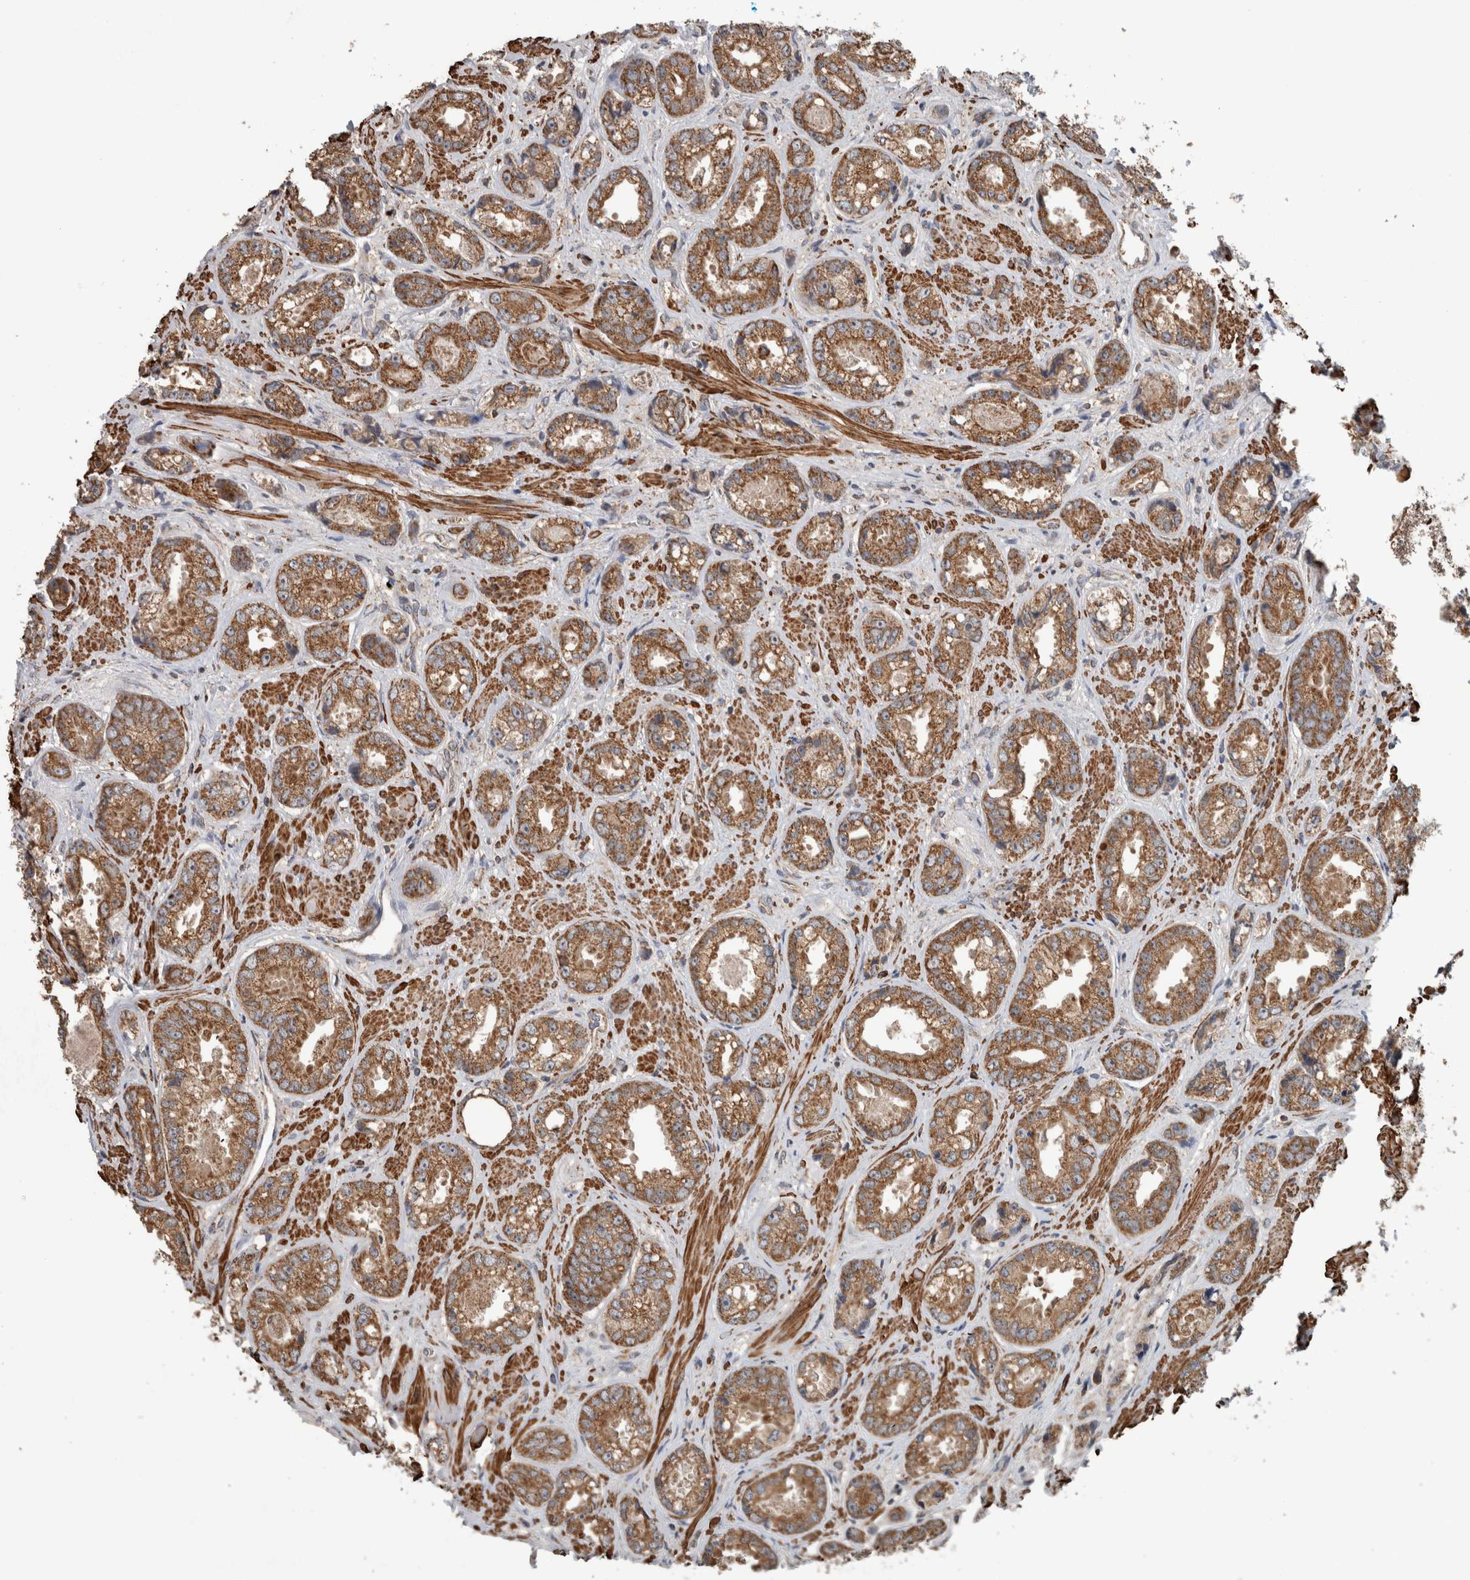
{"staining": {"intensity": "moderate", "quantity": ">75%", "location": "cytoplasmic/membranous"}, "tissue": "prostate cancer", "cell_type": "Tumor cells", "image_type": "cancer", "snomed": [{"axis": "morphology", "description": "Adenocarcinoma, High grade"}, {"axis": "topography", "description": "Prostate"}], "caption": "This is an image of immunohistochemistry (IHC) staining of prostate cancer (adenocarcinoma (high-grade)), which shows moderate expression in the cytoplasmic/membranous of tumor cells.", "gene": "ARMC1", "patient": {"sex": "male", "age": 61}}